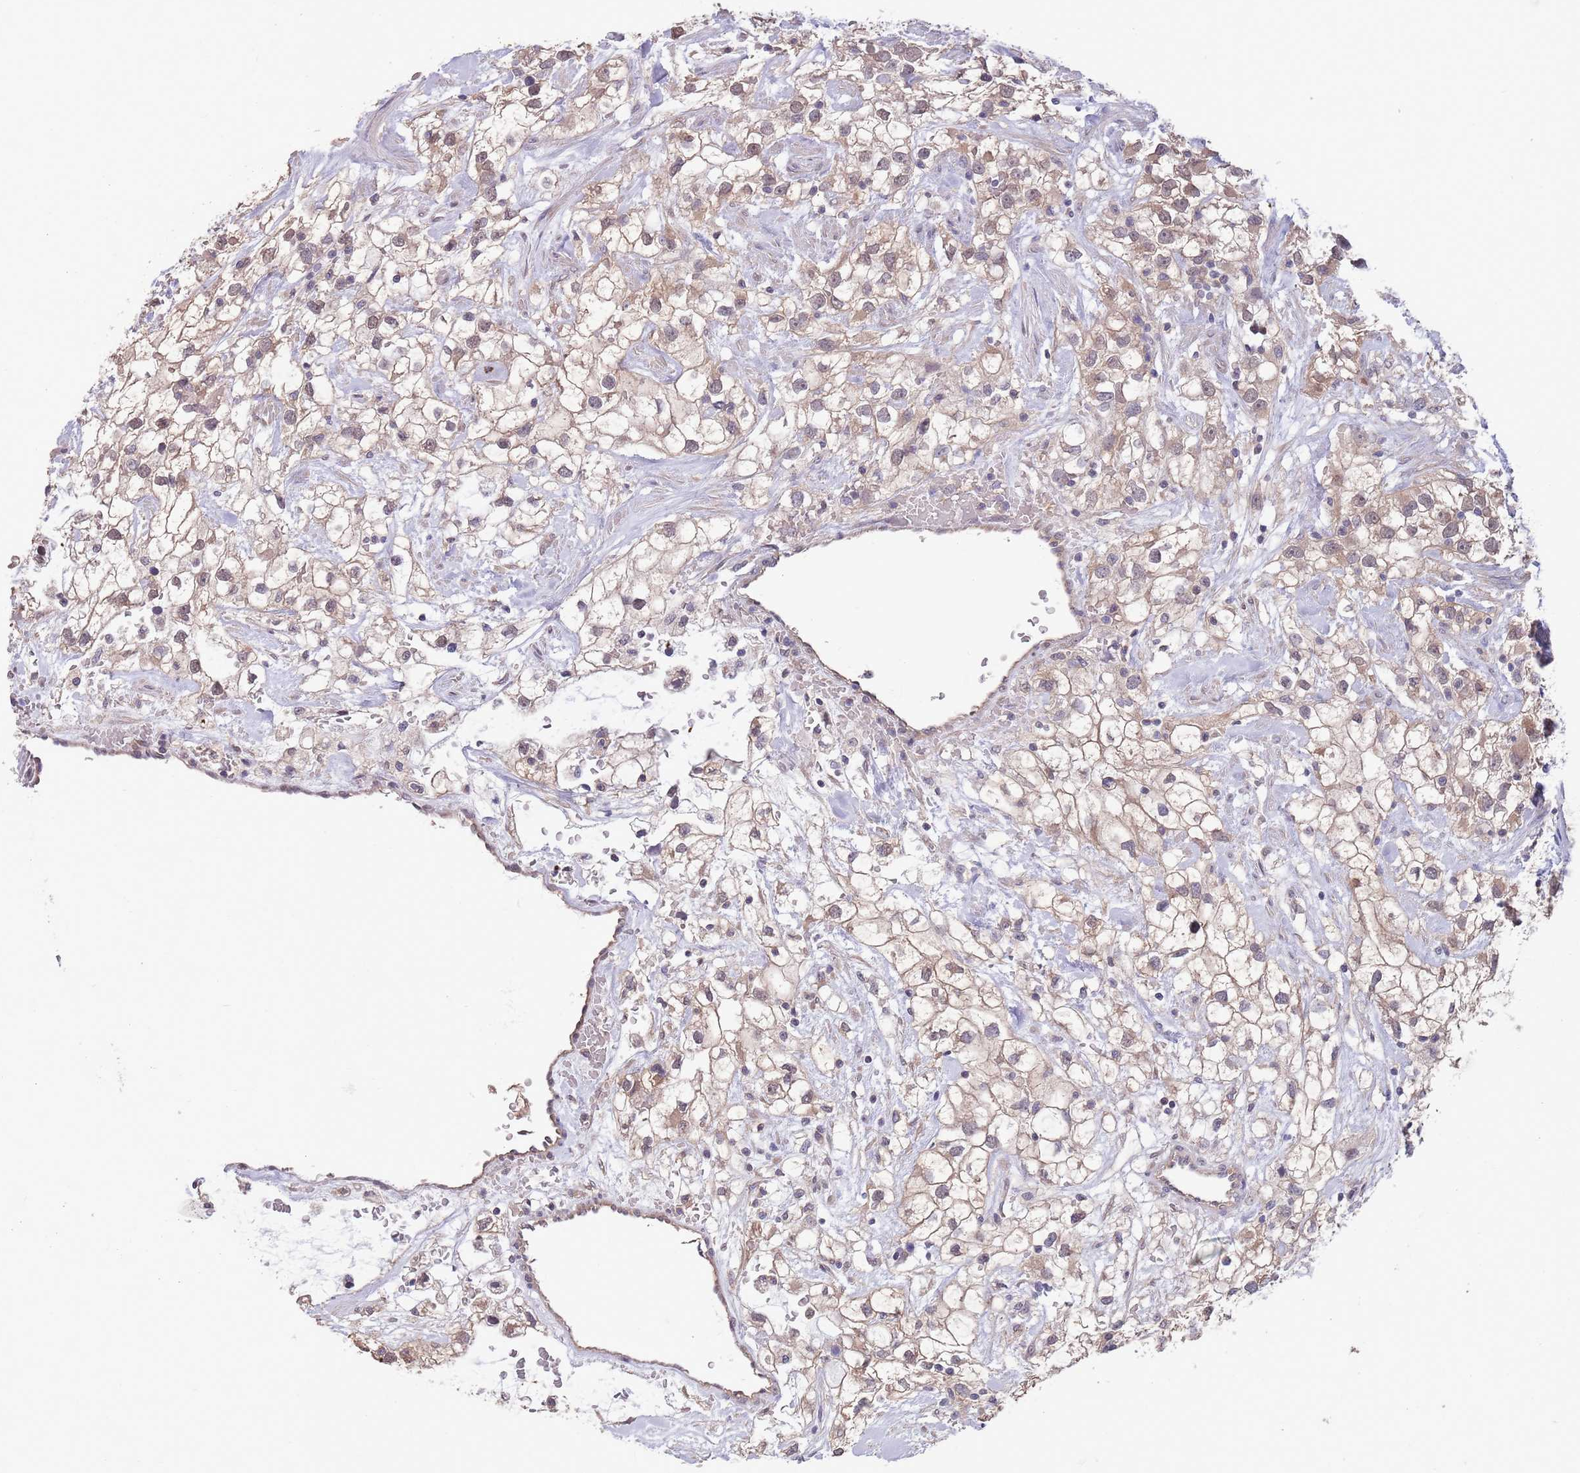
{"staining": {"intensity": "weak", "quantity": "25%-75%", "location": "cytoplasmic/membranous"}, "tissue": "renal cancer", "cell_type": "Tumor cells", "image_type": "cancer", "snomed": [{"axis": "morphology", "description": "Adenocarcinoma, NOS"}, {"axis": "topography", "description": "Kidney"}], "caption": "Renal adenocarcinoma stained for a protein (brown) demonstrates weak cytoplasmic/membranous positive staining in approximately 25%-75% of tumor cells.", "gene": "MARVELD2", "patient": {"sex": "male", "age": 59}}